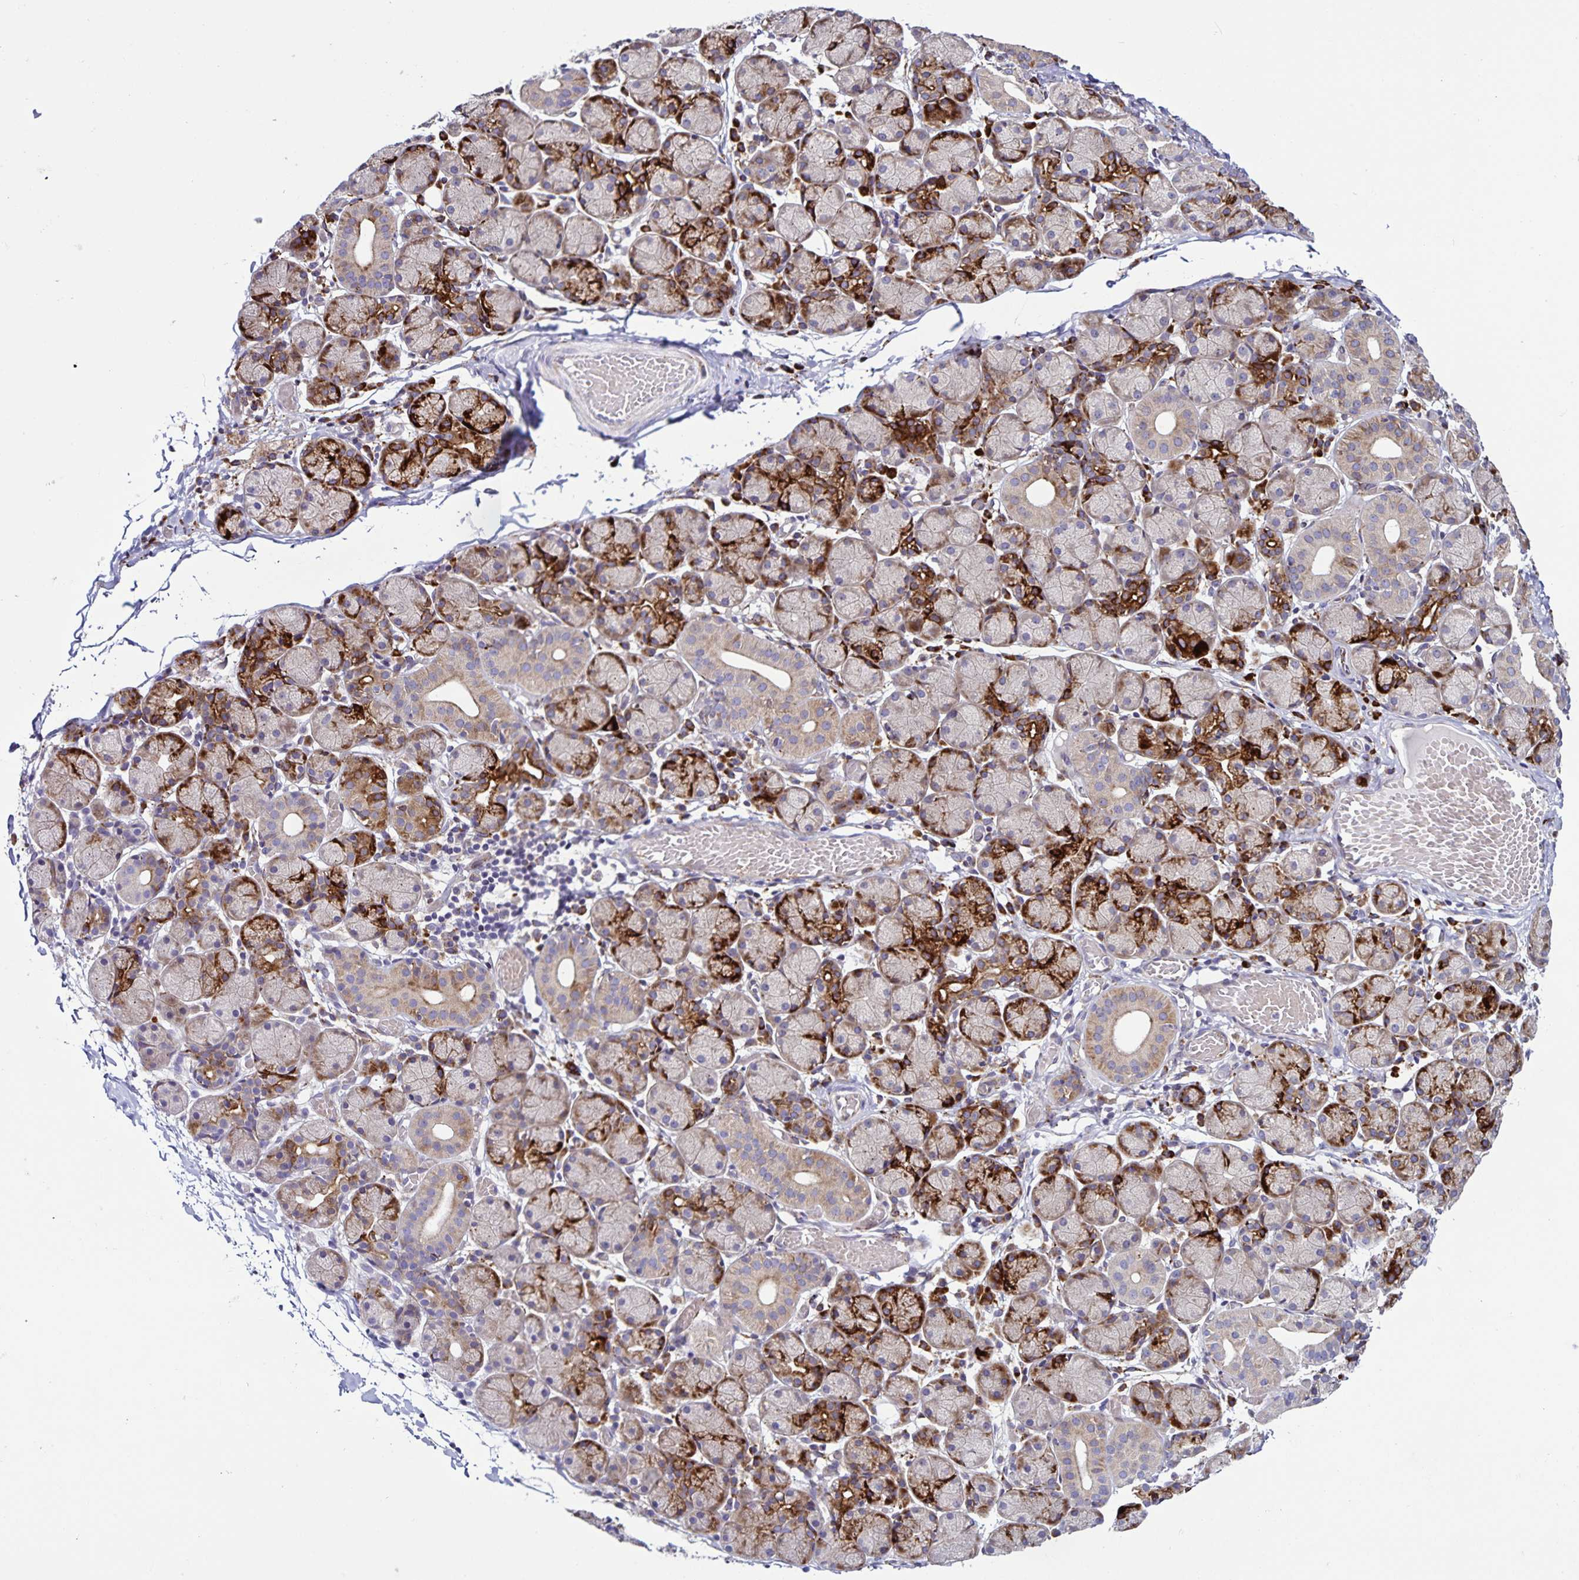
{"staining": {"intensity": "strong", "quantity": "<25%", "location": "cytoplasmic/membranous"}, "tissue": "salivary gland", "cell_type": "Glandular cells", "image_type": "normal", "snomed": [{"axis": "morphology", "description": "Normal tissue, NOS"}, {"axis": "topography", "description": "Salivary gland"}], "caption": "Protein positivity by immunohistochemistry (IHC) displays strong cytoplasmic/membranous positivity in approximately <25% of glandular cells in normal salivary gland. Nuclei are stained in blue.", "gene": "OSBPL5", "patient": {"sex": "female", "age": 24}}